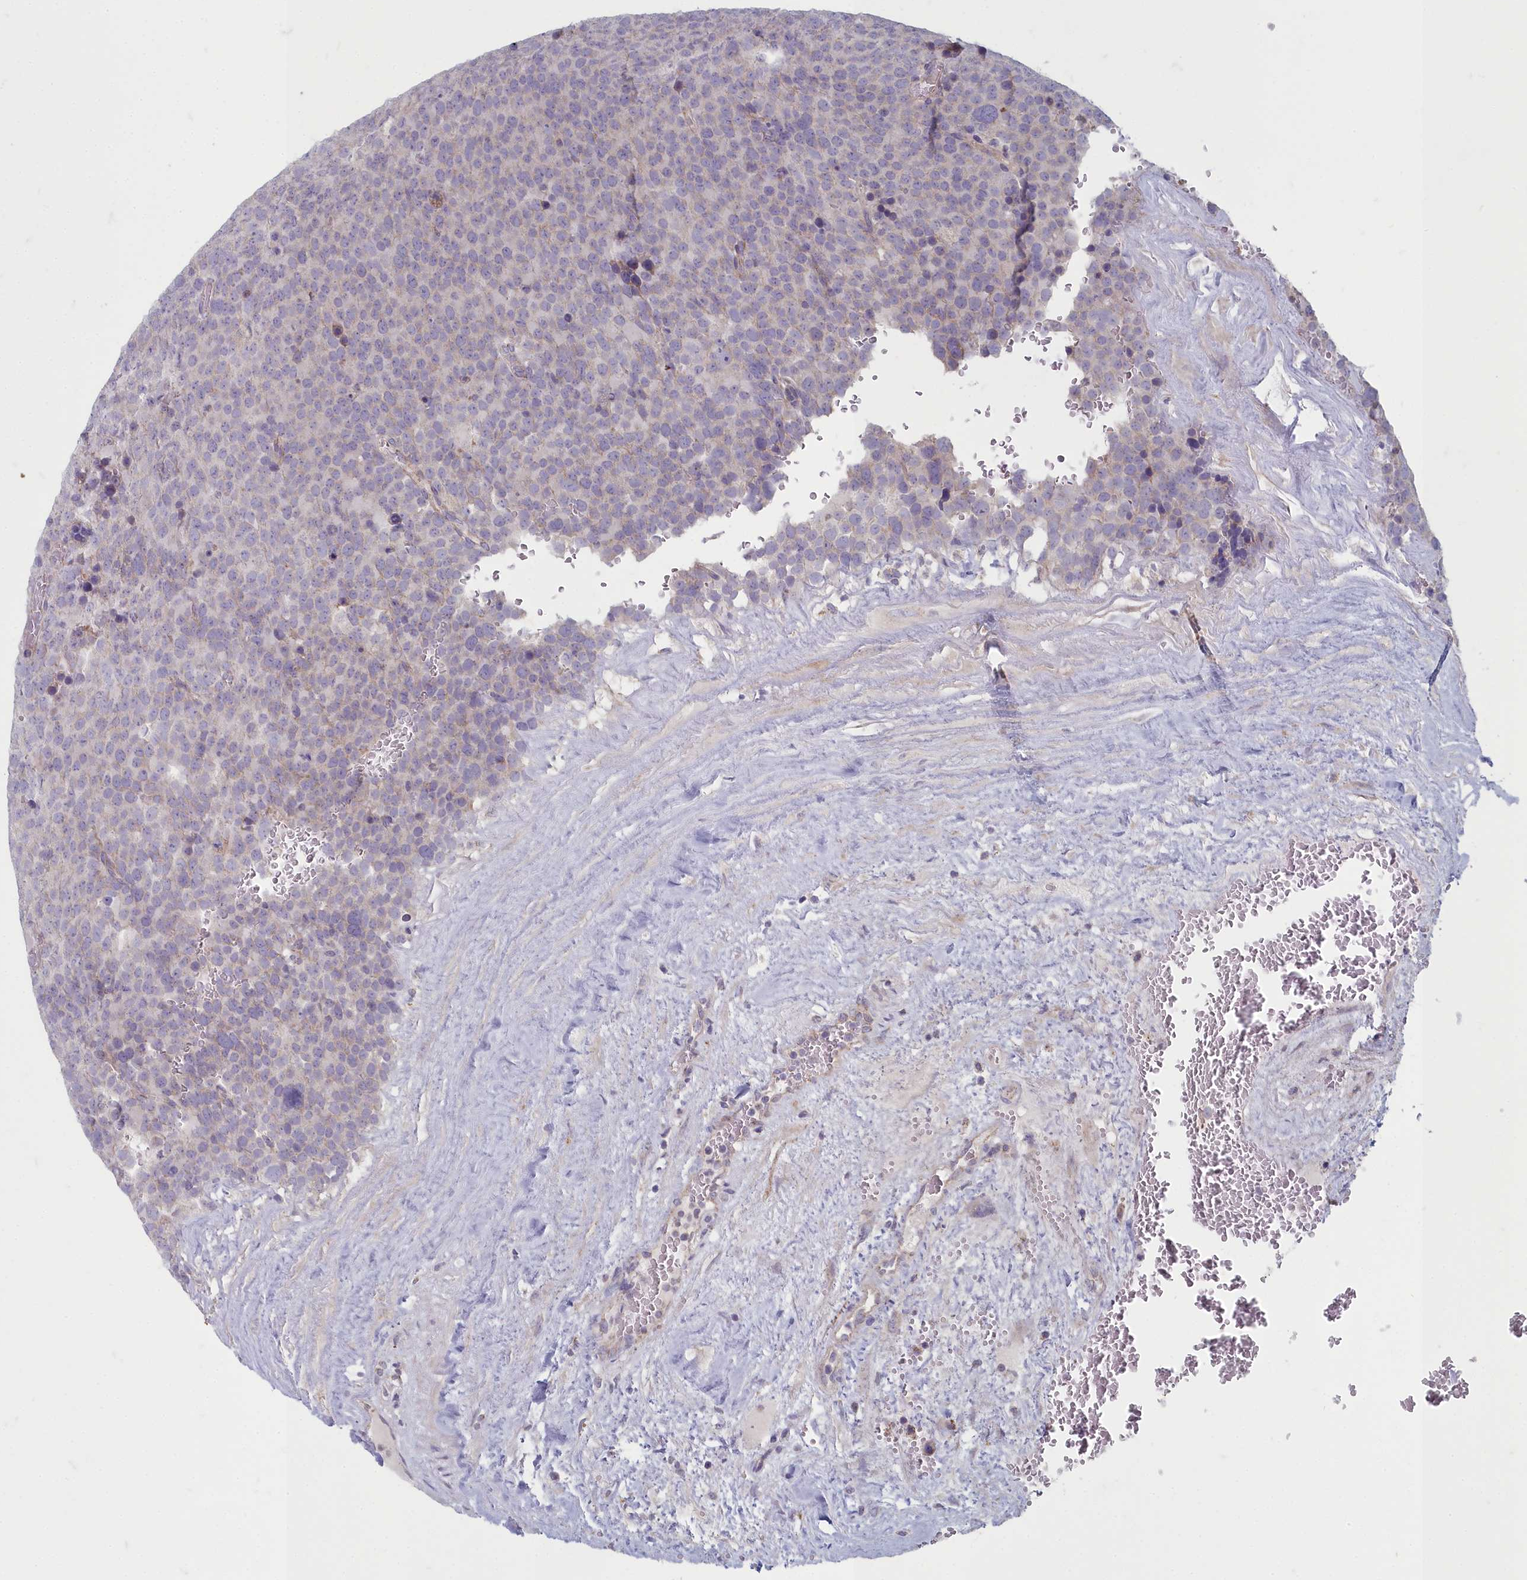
{"staining": {"intensity": "negative", "quantity": "none", "location": "none"}, "tissue": "testis cancer", "cell_type": "Tumor cells", "image_type": "cancer", "snomed": [{"axis": "morphology", "description": "Seminoma, NOS"}, {"axis": "topography", "description": "Testis"}], "caption": "Immunohistochemistry of testis cancer (seminoma) reveals no positivity in tumor cells. (DAB immunohistochemistry (IHC), high magnification).", "gene": "INSYN2A", "patient": {"sex": "male", "age": 71}}